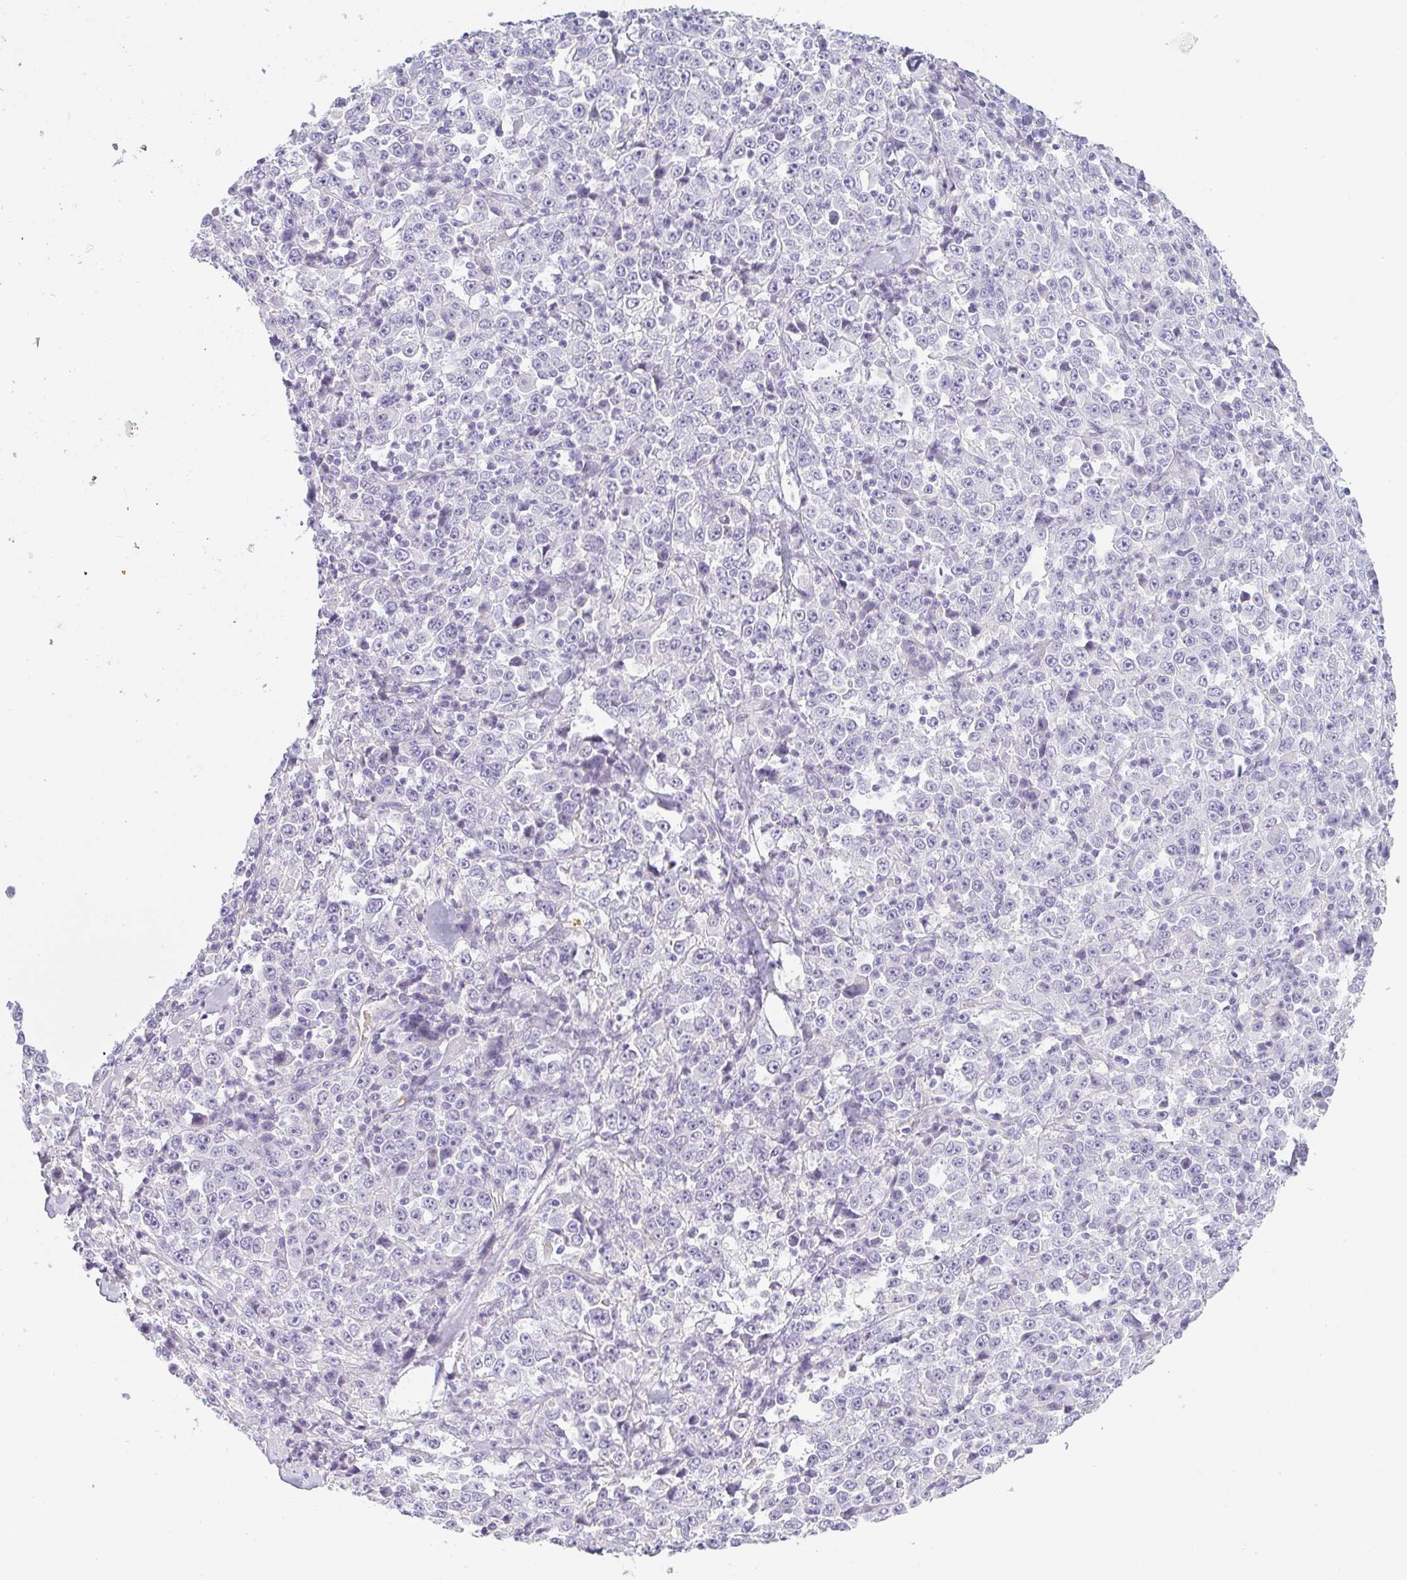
{"staining": {"intensity": "negative", "quantity": "none", "location": "none"}, "tissue": "stomach cancer", "cell_type": "Tumor cells", "image_type": "cancer", "snomed": [{"axis": "morphology", "description": "Normal tissue, NOS"}, {"axis": "morphology", "description": "Adenocarcinoma, NOS"}, {"axis": "topography", "description": "Stomach, upper"}, {"axis": "topography", "description": "Stomach"}], "caption": "IHC of stomach adenocarcinoma exhibits no positivity in tumor cells.", "gene": "LPAR4", "patient": {"sex": "male", "age": 59}}